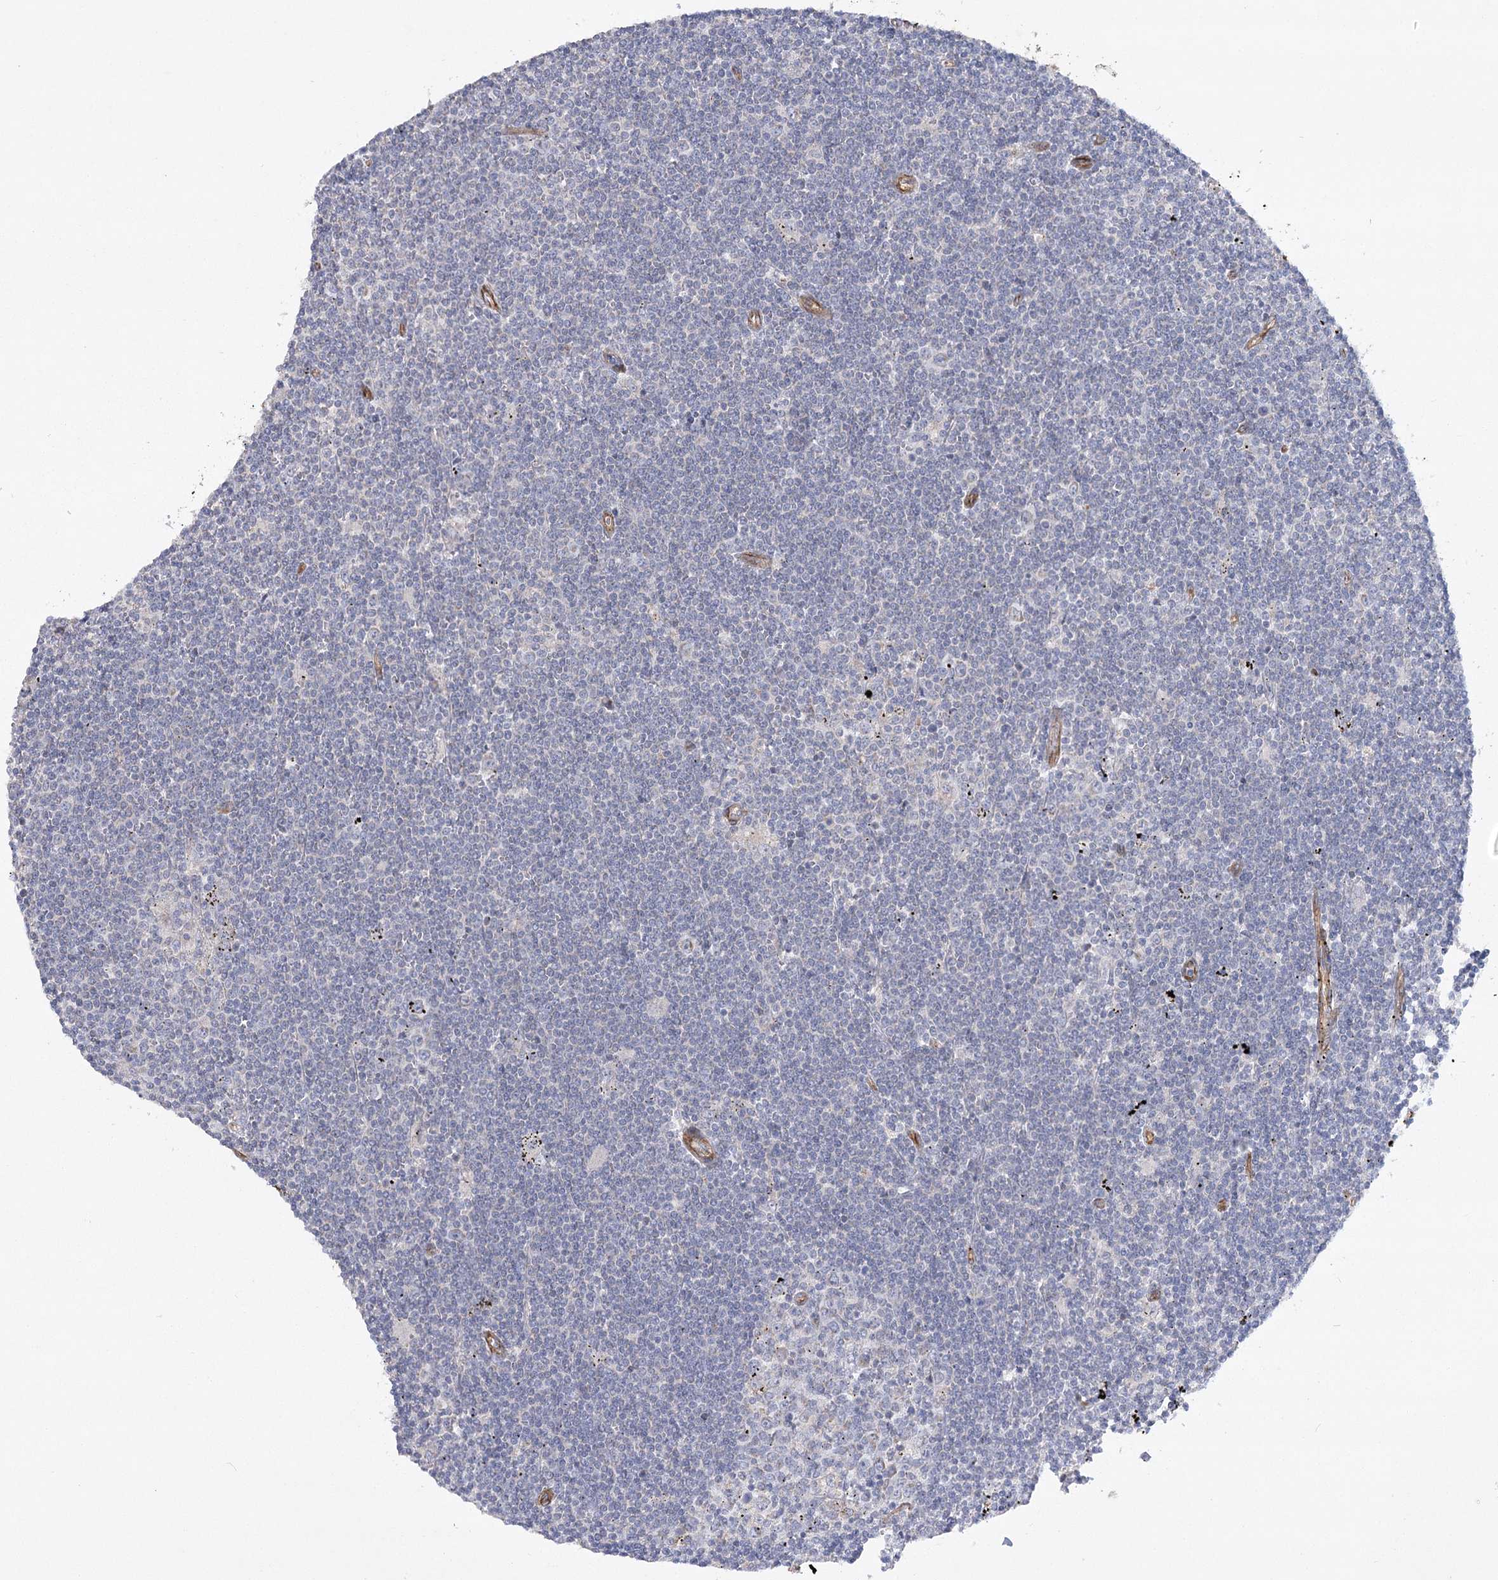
{"staining": {"intensity": "negative", "quantity": "none", "location": "none"}, "tissue": "lymphoma", "cell_type": "Tumor cells", "image_type": "cancer", "snomed": [{"axis": "morphology", "description": "Malignant lymphoma, non-Hodgkin's type, Low grade"}, {"axis": "topography", "description": "Spleen"}], "caption": "Tumor cells are negative for protein expression in human low-grade malignant lymphoma, non-Hodgkin's type. Nuclei are stained in blue.", "gene": "TMEM164", "patient": {"sex": "male", "age": 76}}